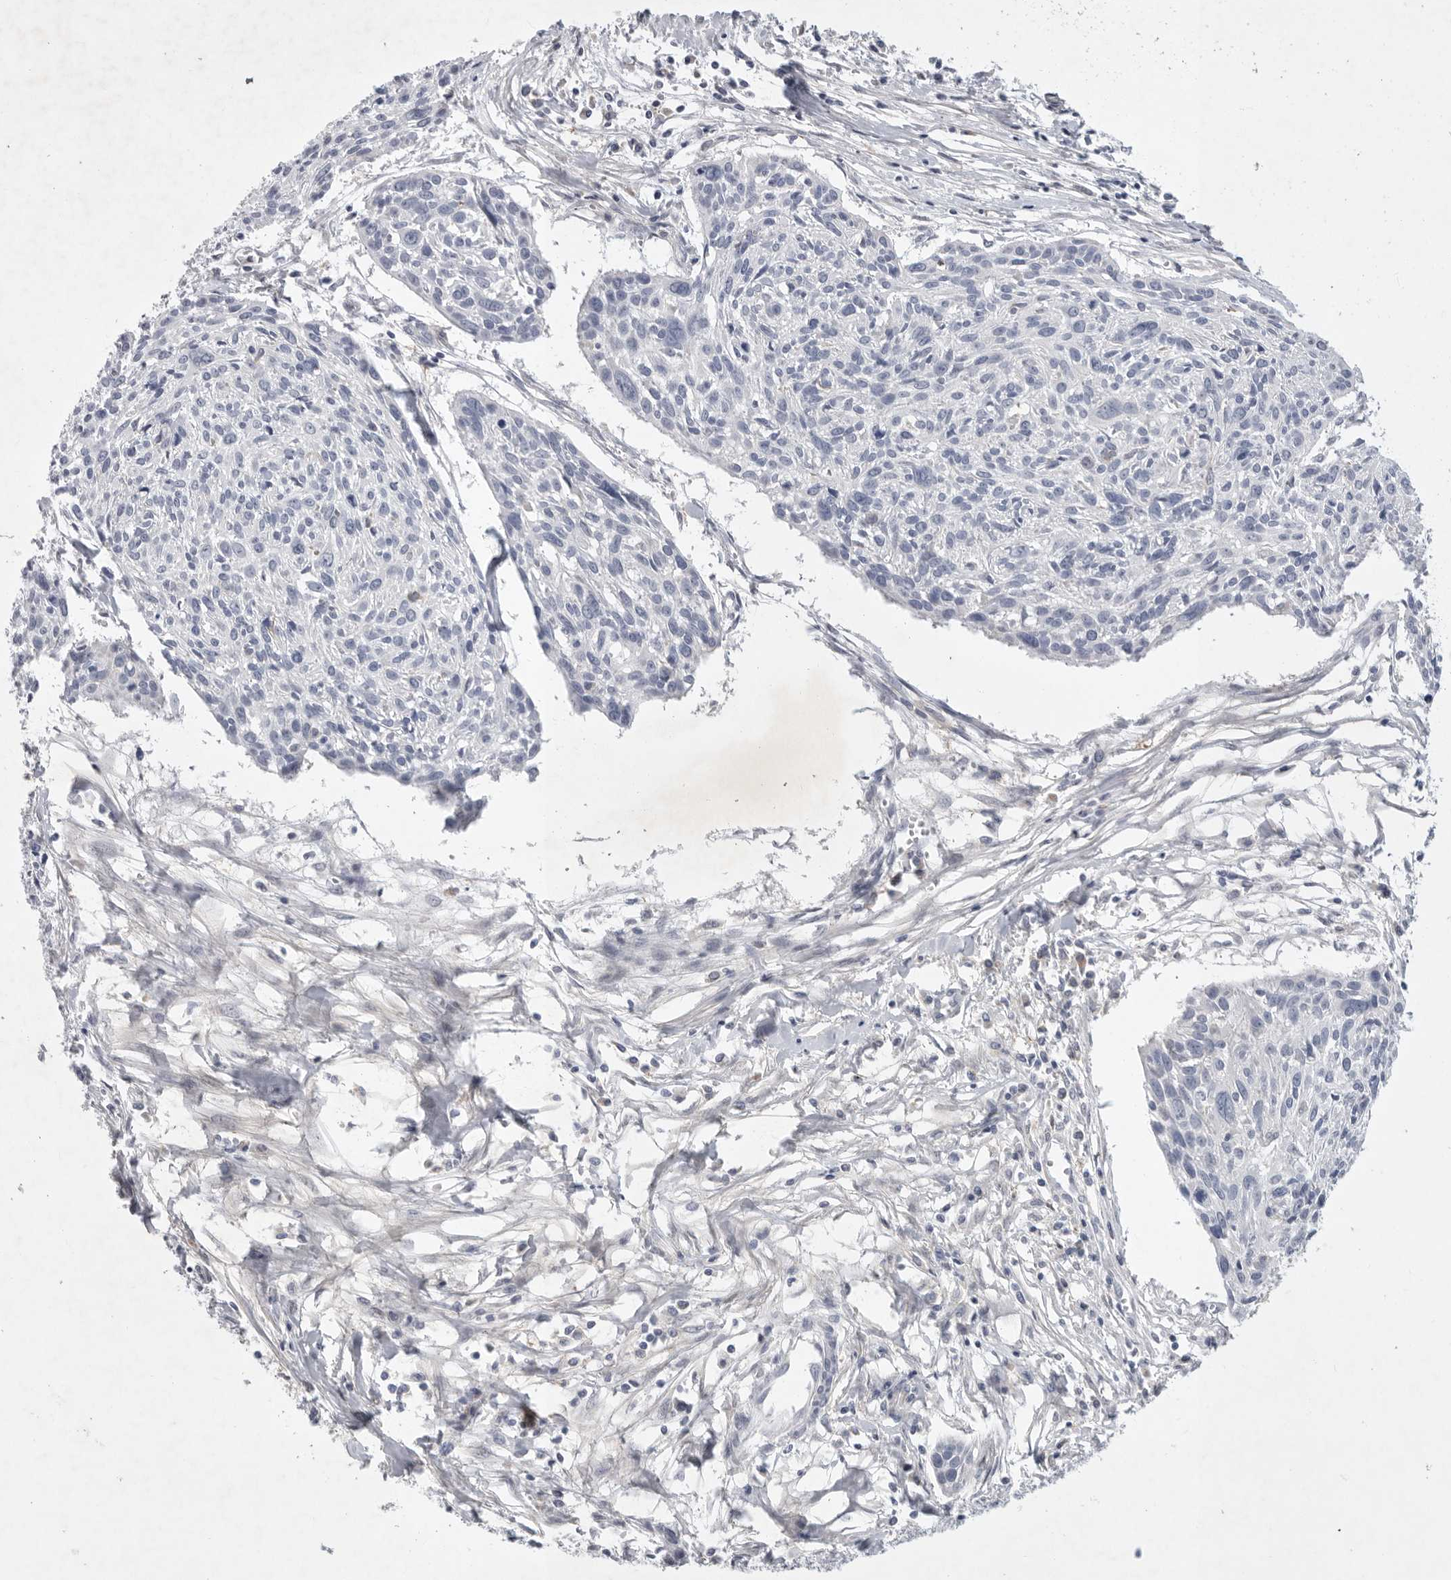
{"staining": {"intensity": "negative", "quantity": "none", "location": "none"}, "tissue": "cervical cancer", "cell_type": "Tumor cells", "image_type": "cancer", "snomed": [{"axis": "morphology", "description": "Squamous cell carcinoma, NOS"}, {"axis": "topography", "description": "Cervix"}], "caption": "Cervical squamous cell carcinoma was stained to show a protein in brown. There is no significant positivity in tumor cells.", "gene": "SIGLEC10", "patient": {"sex": "female", "age": 51}}